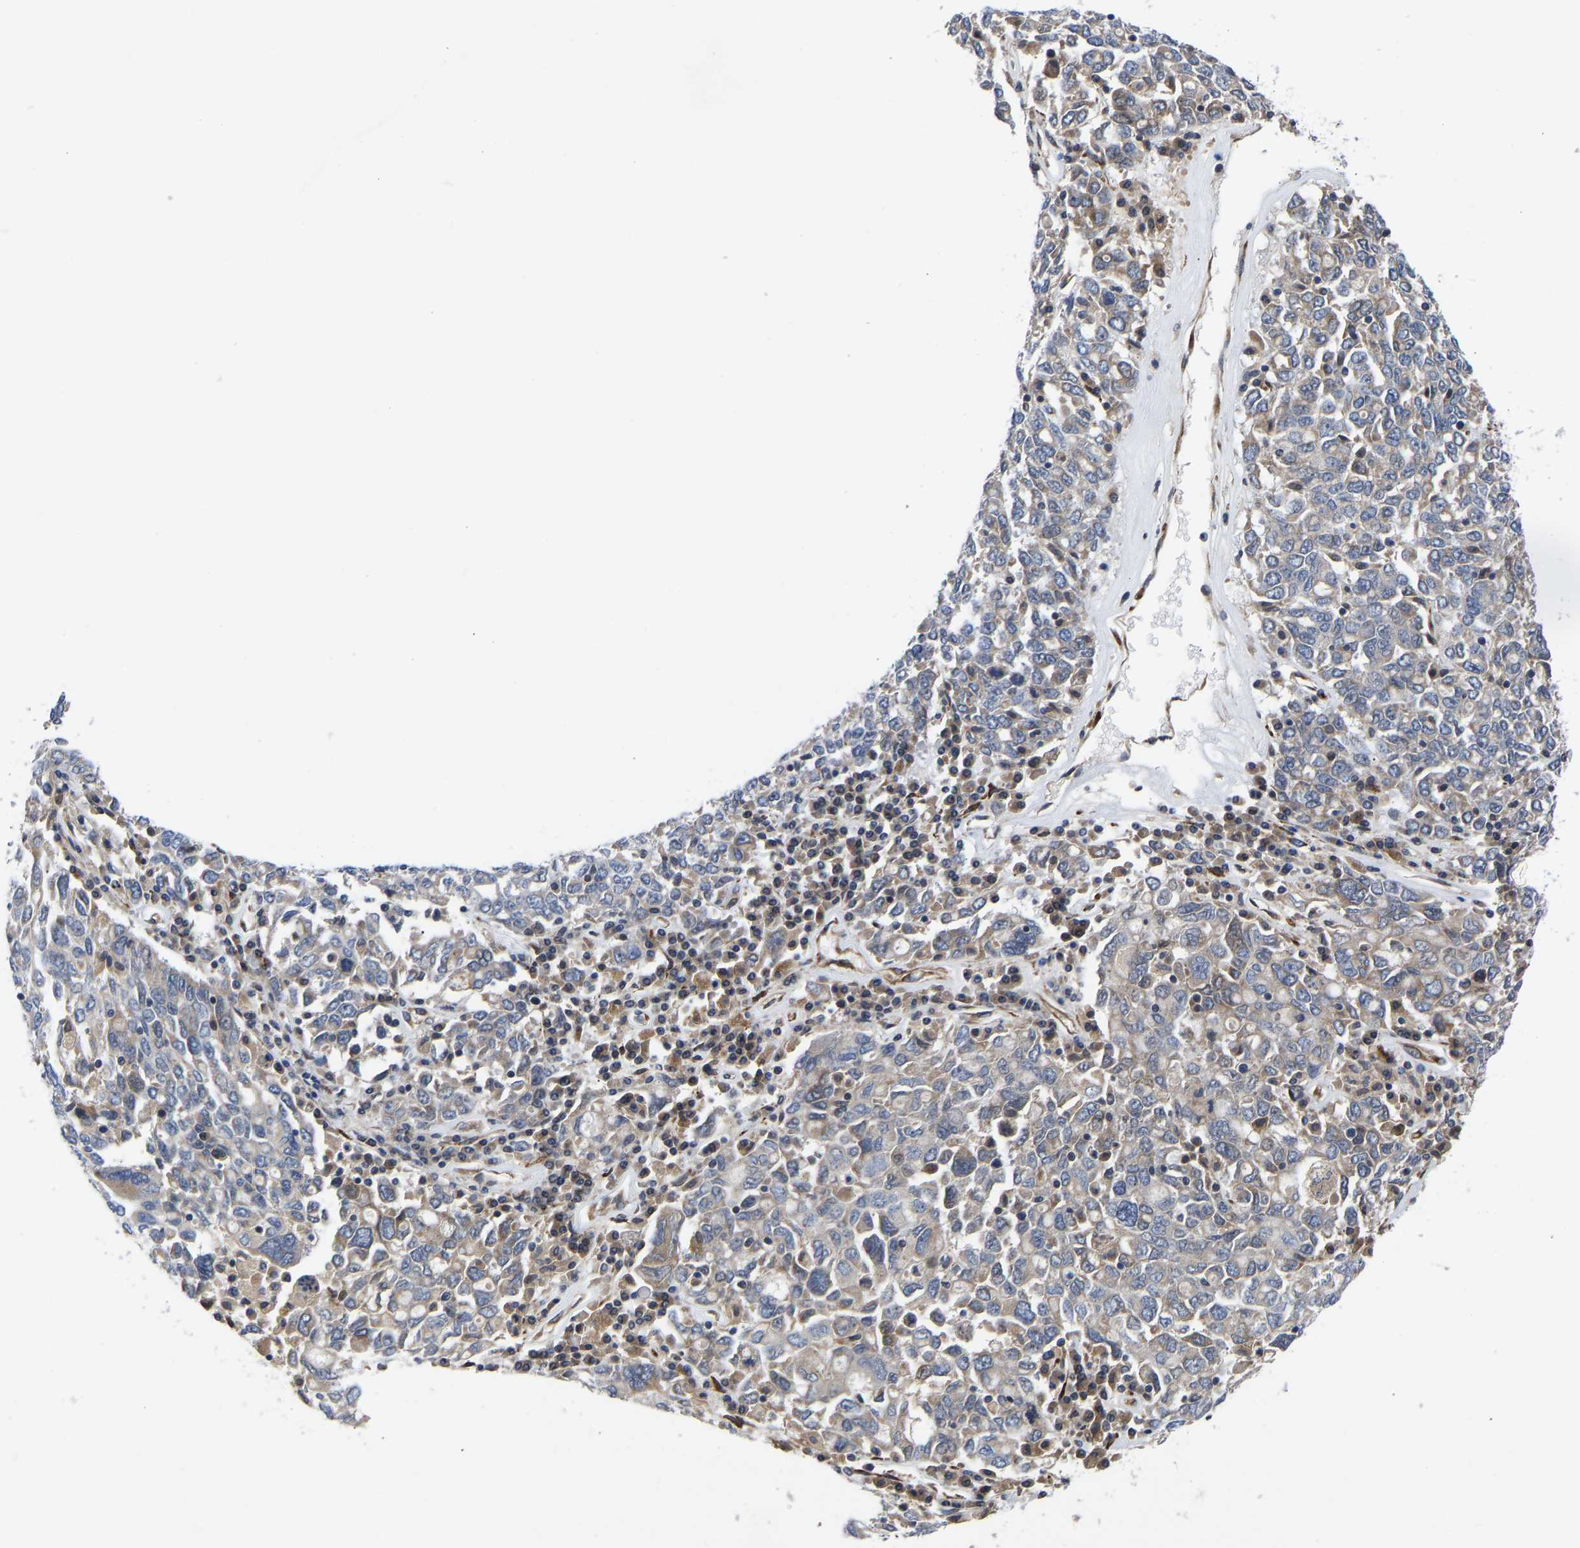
{"staining": {"intensity": "weak", "quantity": "<25%", "location": "cytoplasmic/membranous"}, "tissue": "ovarian cancer", "cell_type": "Tumor cells", "image_type": "cancer", "snomed": [{"axis": "morphology", "description": "Carcinoma, endometroid"}, {"axis": "topography", "description": "Ovary"}], "caption": "A high-resolution photomicrograph shows IHC staining of ovarian endometroid carcinoma, which exhibits no significant expression in tumor cells.", "gene": "FRRS1", "patient": {"sex": "female", "age": 62}}